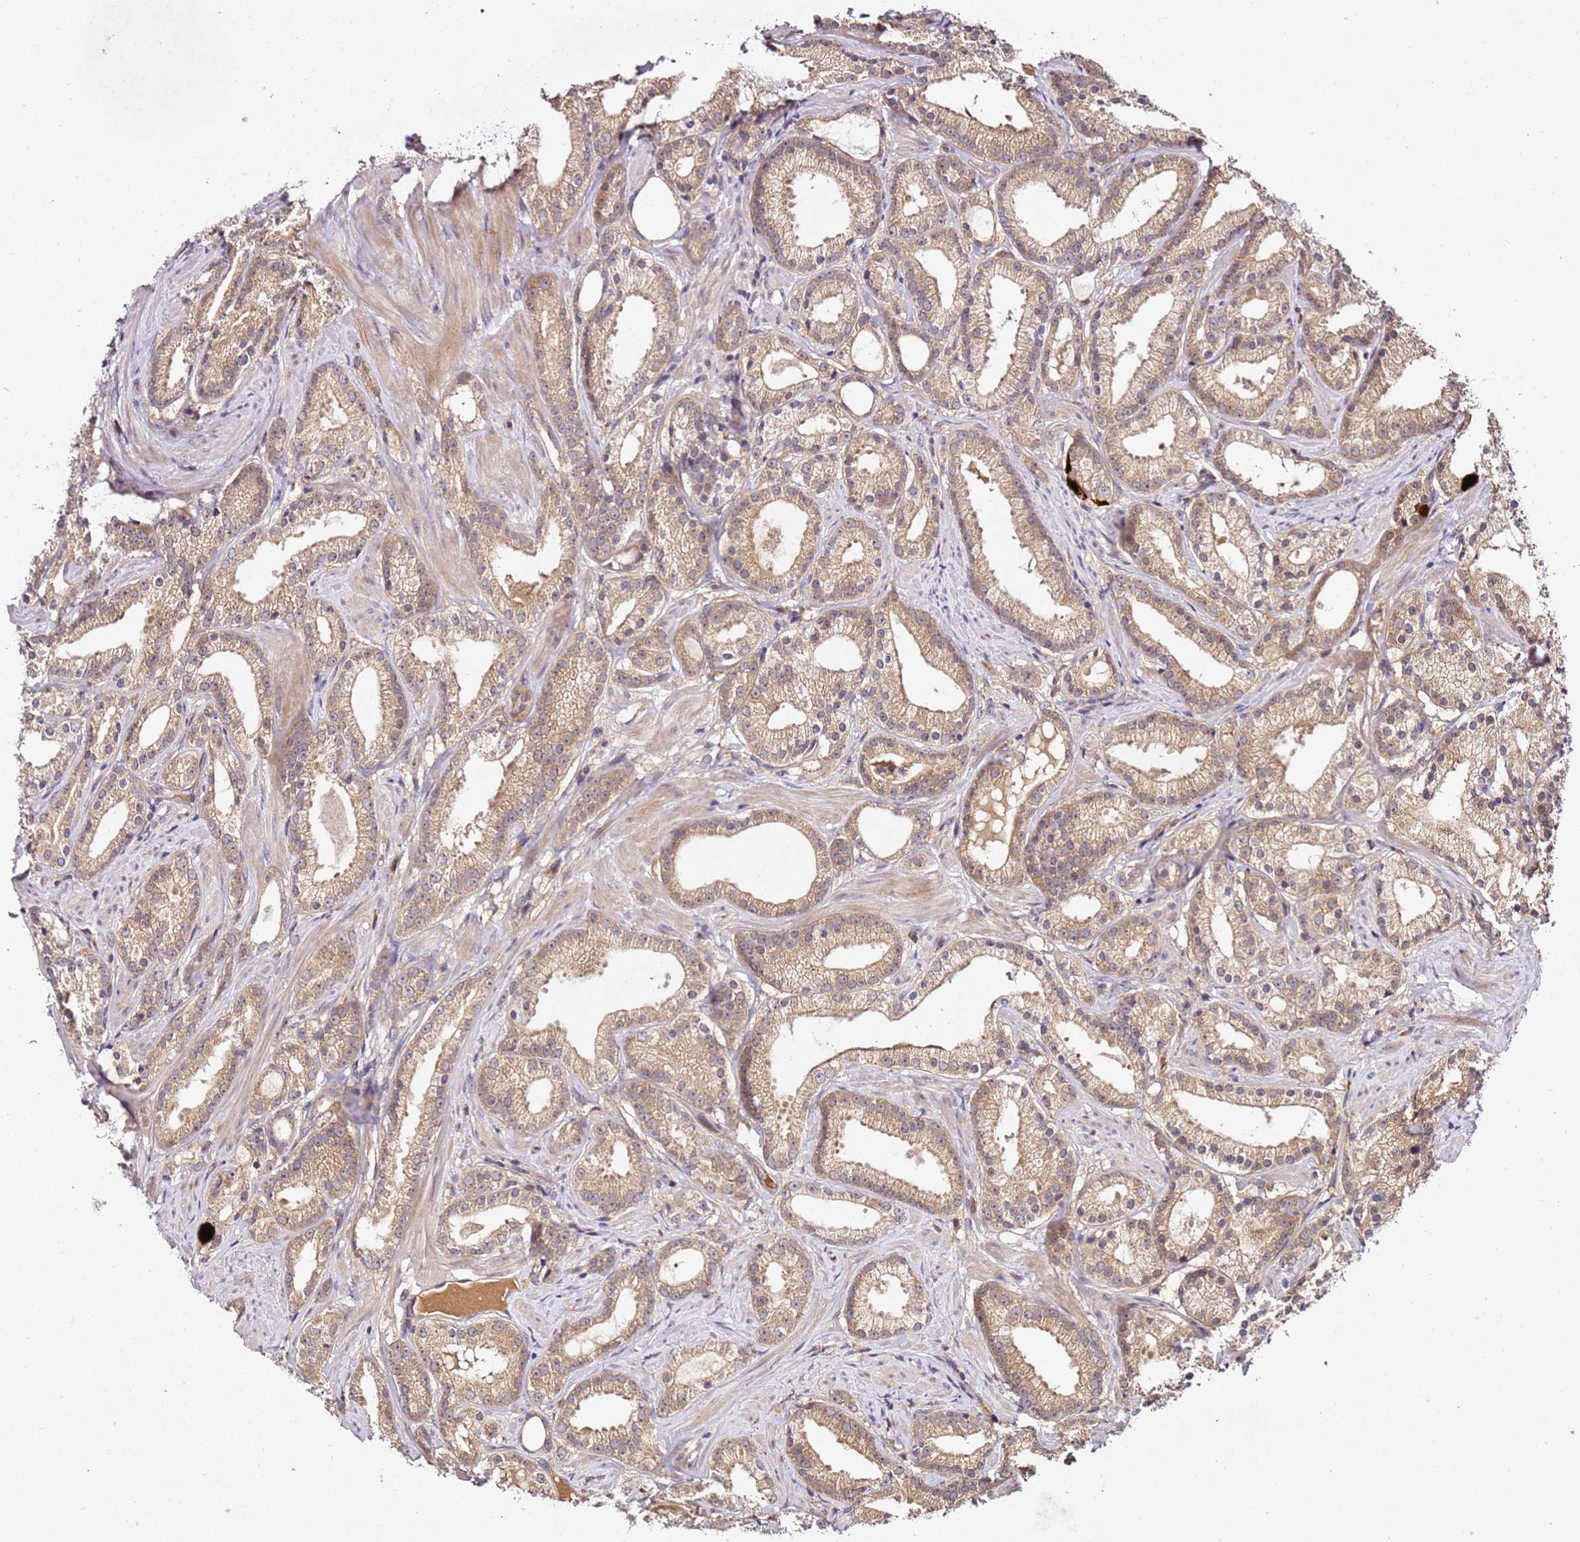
{"staining": {"intensity": "moderate", "quantity": ">75%", "location": "cytoplasmic/membranous,nuclear"}, "tissue": "prostate cancer", "cell_type": "Tumor cells", "image_type": "cancer", "snomed": [{"axis": "morphology", "description": "Adenocarcinoma, Low grade"}, {"axis": "topography", "description": "Prostate"}], "caption": "Immunohistochemical staining of prostate cancer (low-grade adenocarcinoma) reveals moderate cytoplasmic/membranous and nuclear protein expression in about >75% of tumor cells. (DAB (3,3'-diaminobenzidine) IHC, brown staining for protein, blue staining for nuclei).", "gene": "DDX27", "patient": {"sex": "male", "age": 57}}